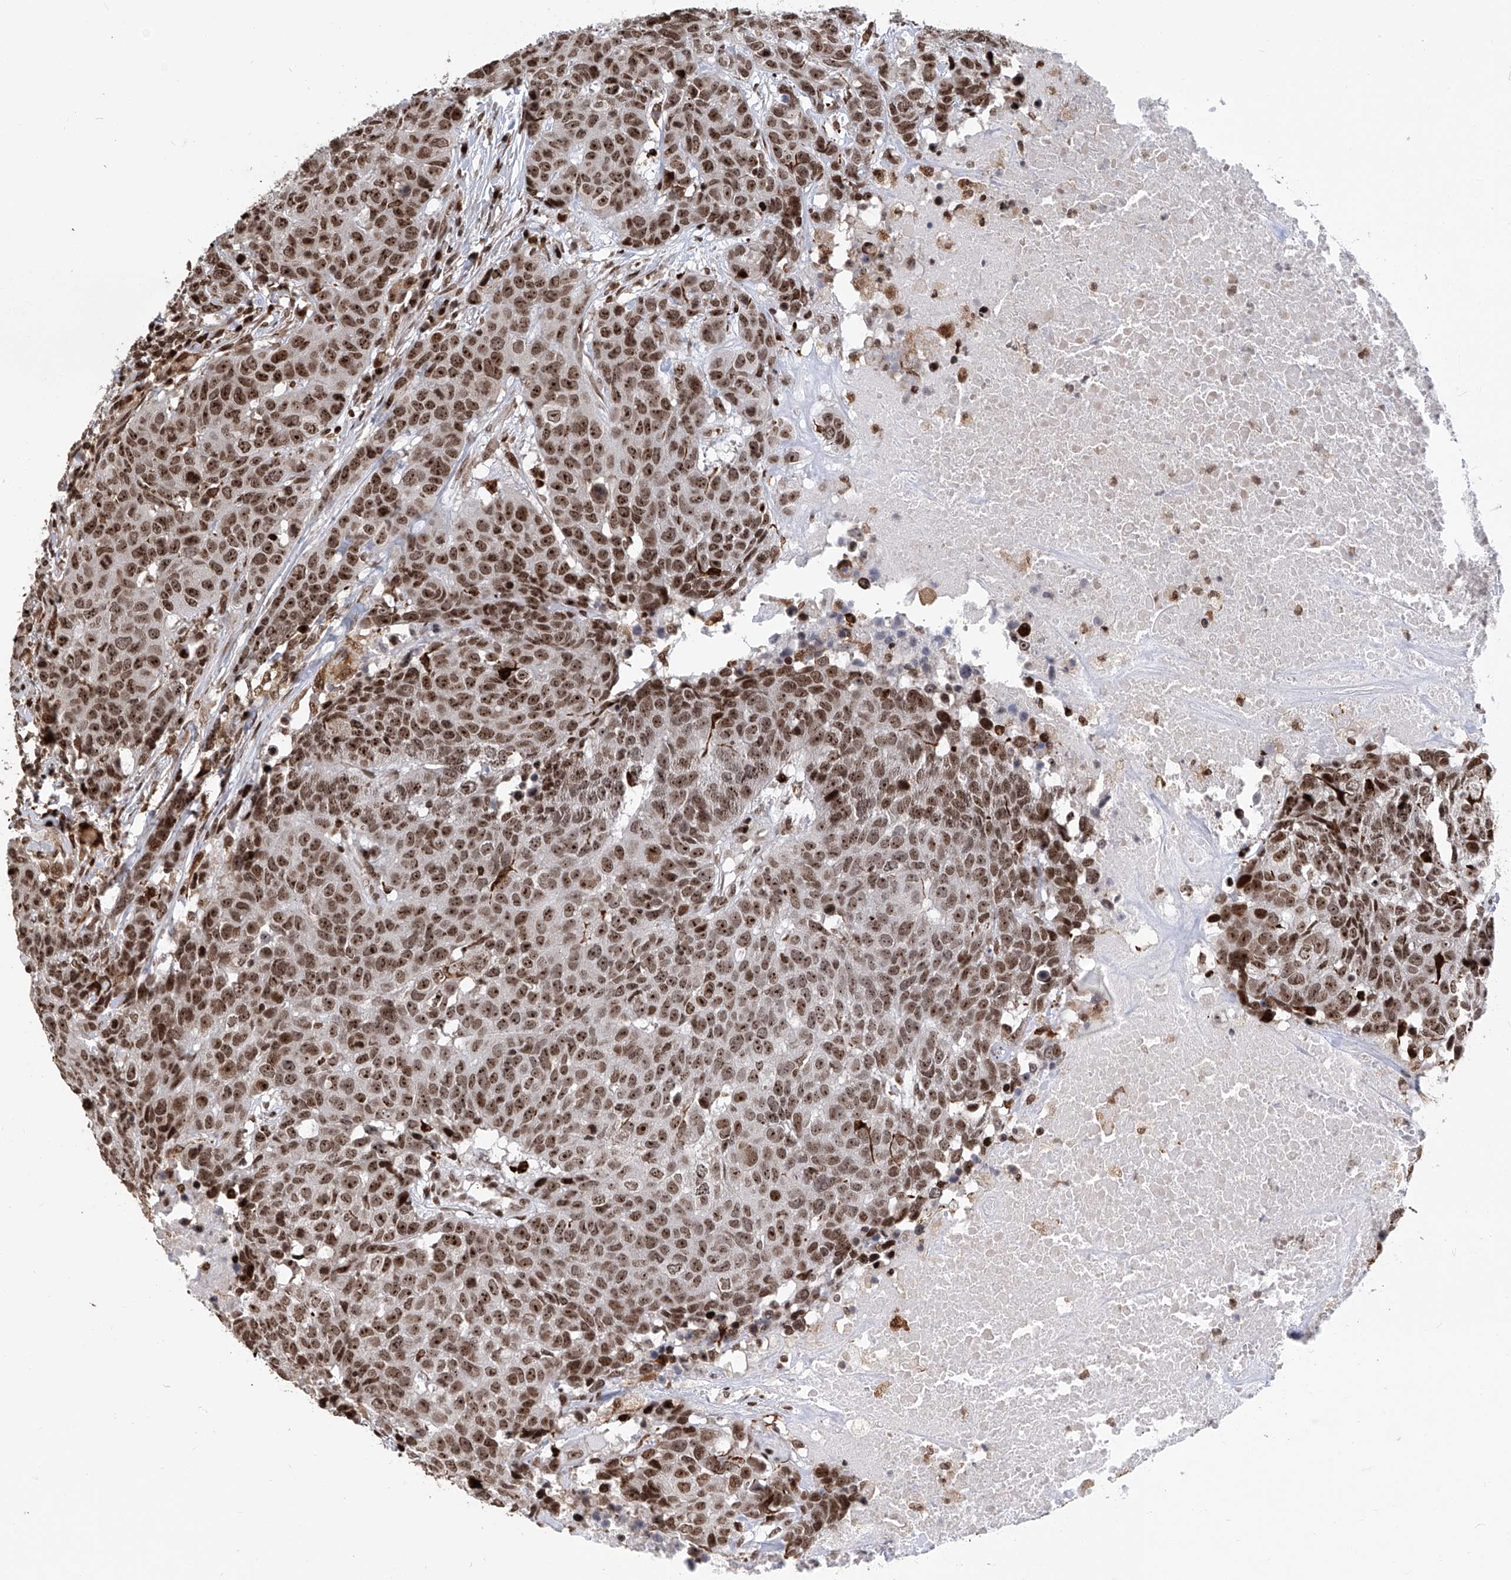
{"staining": {"intensity": "strong", "quantity": ">75%", "location": "nuclear"}, "tissue": "head and neck cancer", "cell_type": "Tumor cells", "image_type": "cancer", "snomed": [{"axis": "morphology", "description": "Squamous cell carcinoma, NOS"}, {"axis": "topography", "description": "Head-Neck"}], "caption": "Immunohistochemical staining of head and neck cancer (squamous cell carcinoma) displays high levels of strong nuclear staining in approximately >75% of tumor cells.", "gene": "PAK1IP1", "patient": {"sex": "male", "age": 66}}